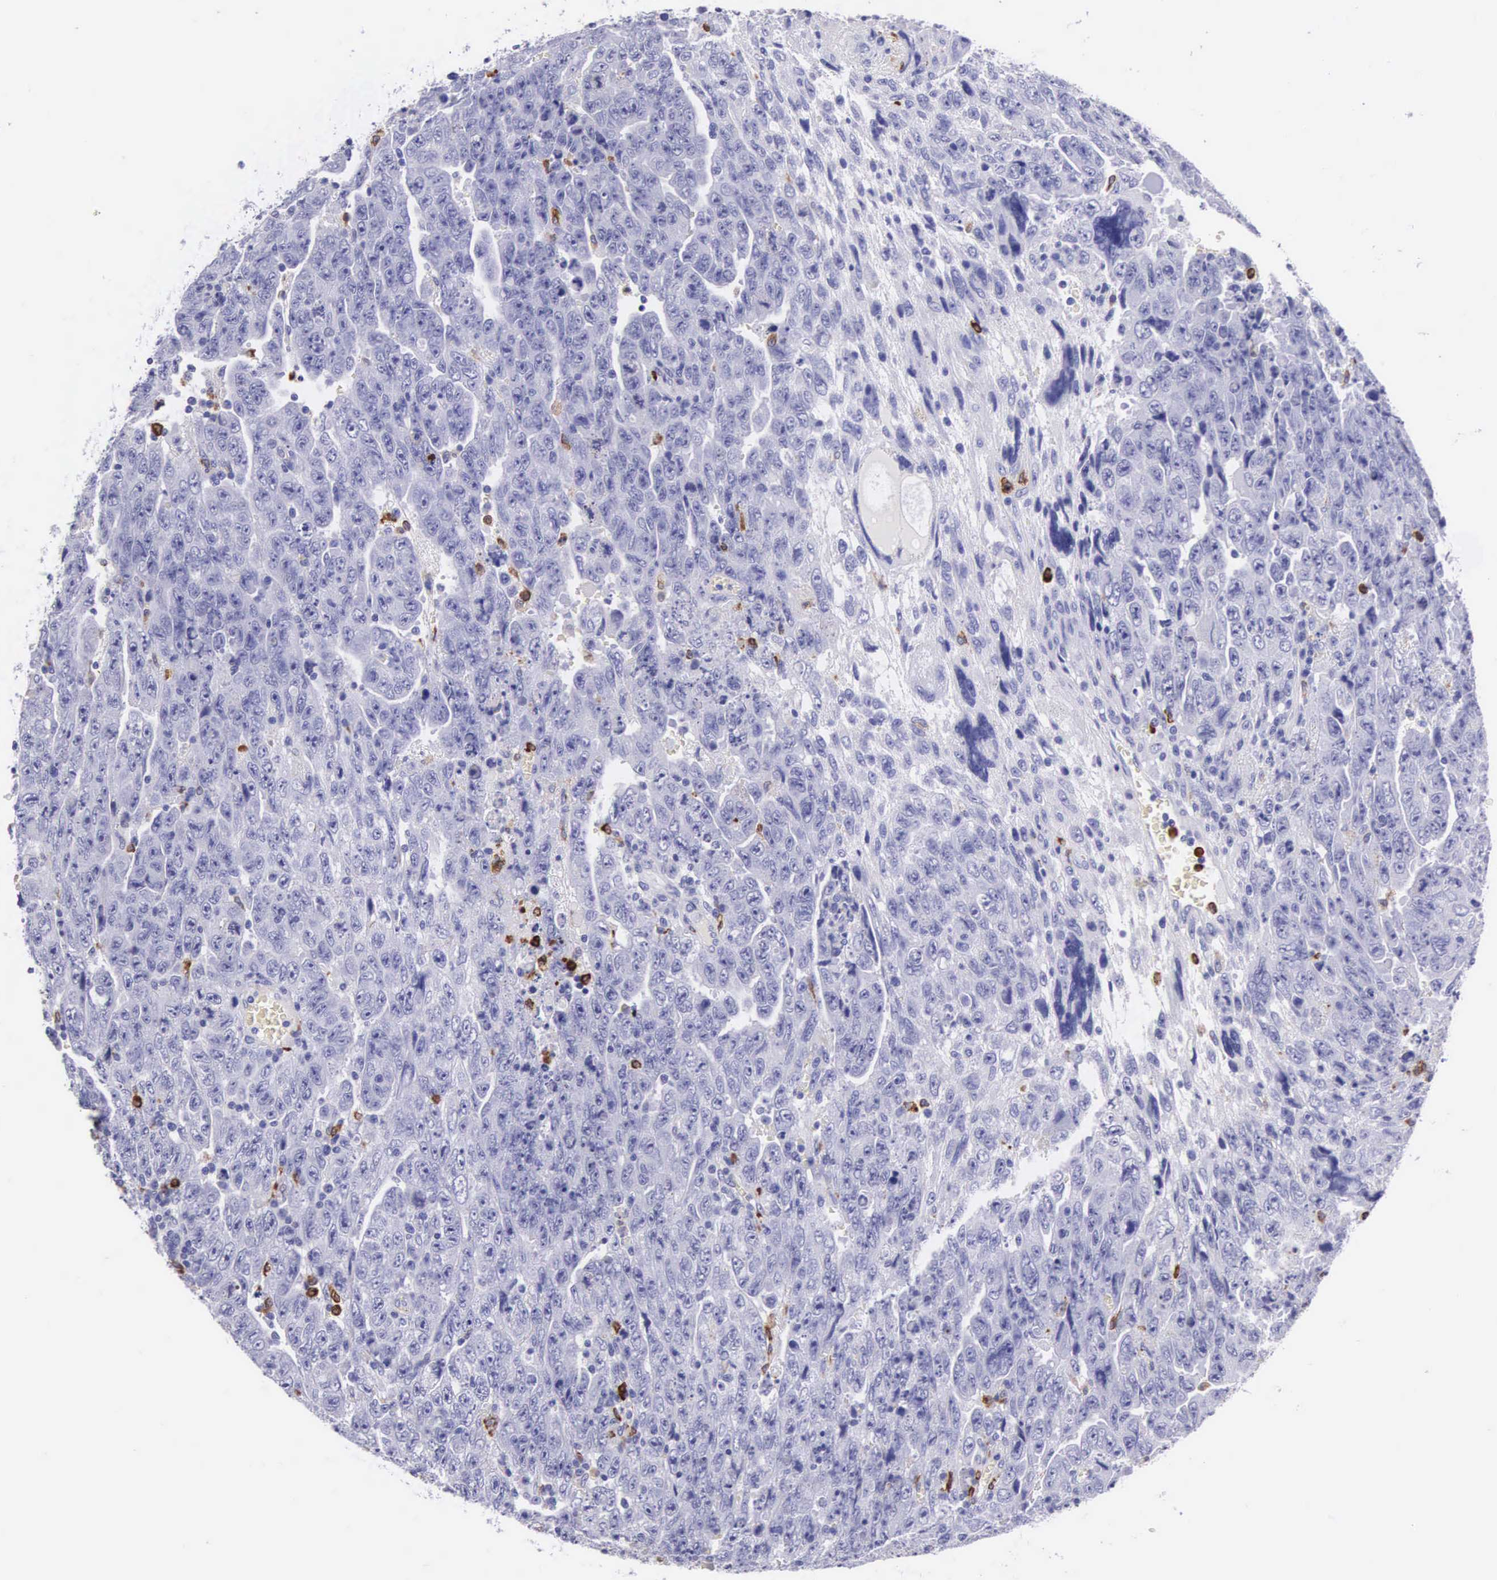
{"staining": {"intensity": "negative", "quantity": "none", "location": "none"}, "tissue": "testis cancer", "cell_type": "Tumor cells", "image_type": "cancer", "snomed": [{"axis": "morphology", "description": "Carcinoma, Embryonal, NOS"}, {"axis": "topography", "description": "Testis"}], "caption": "This is an immunohistochemistry (IHC) image of human testis cancer. There is no staining in tumor cells.", "gene": "FCN1", "patient": {"sex": "male", "age": 28}}